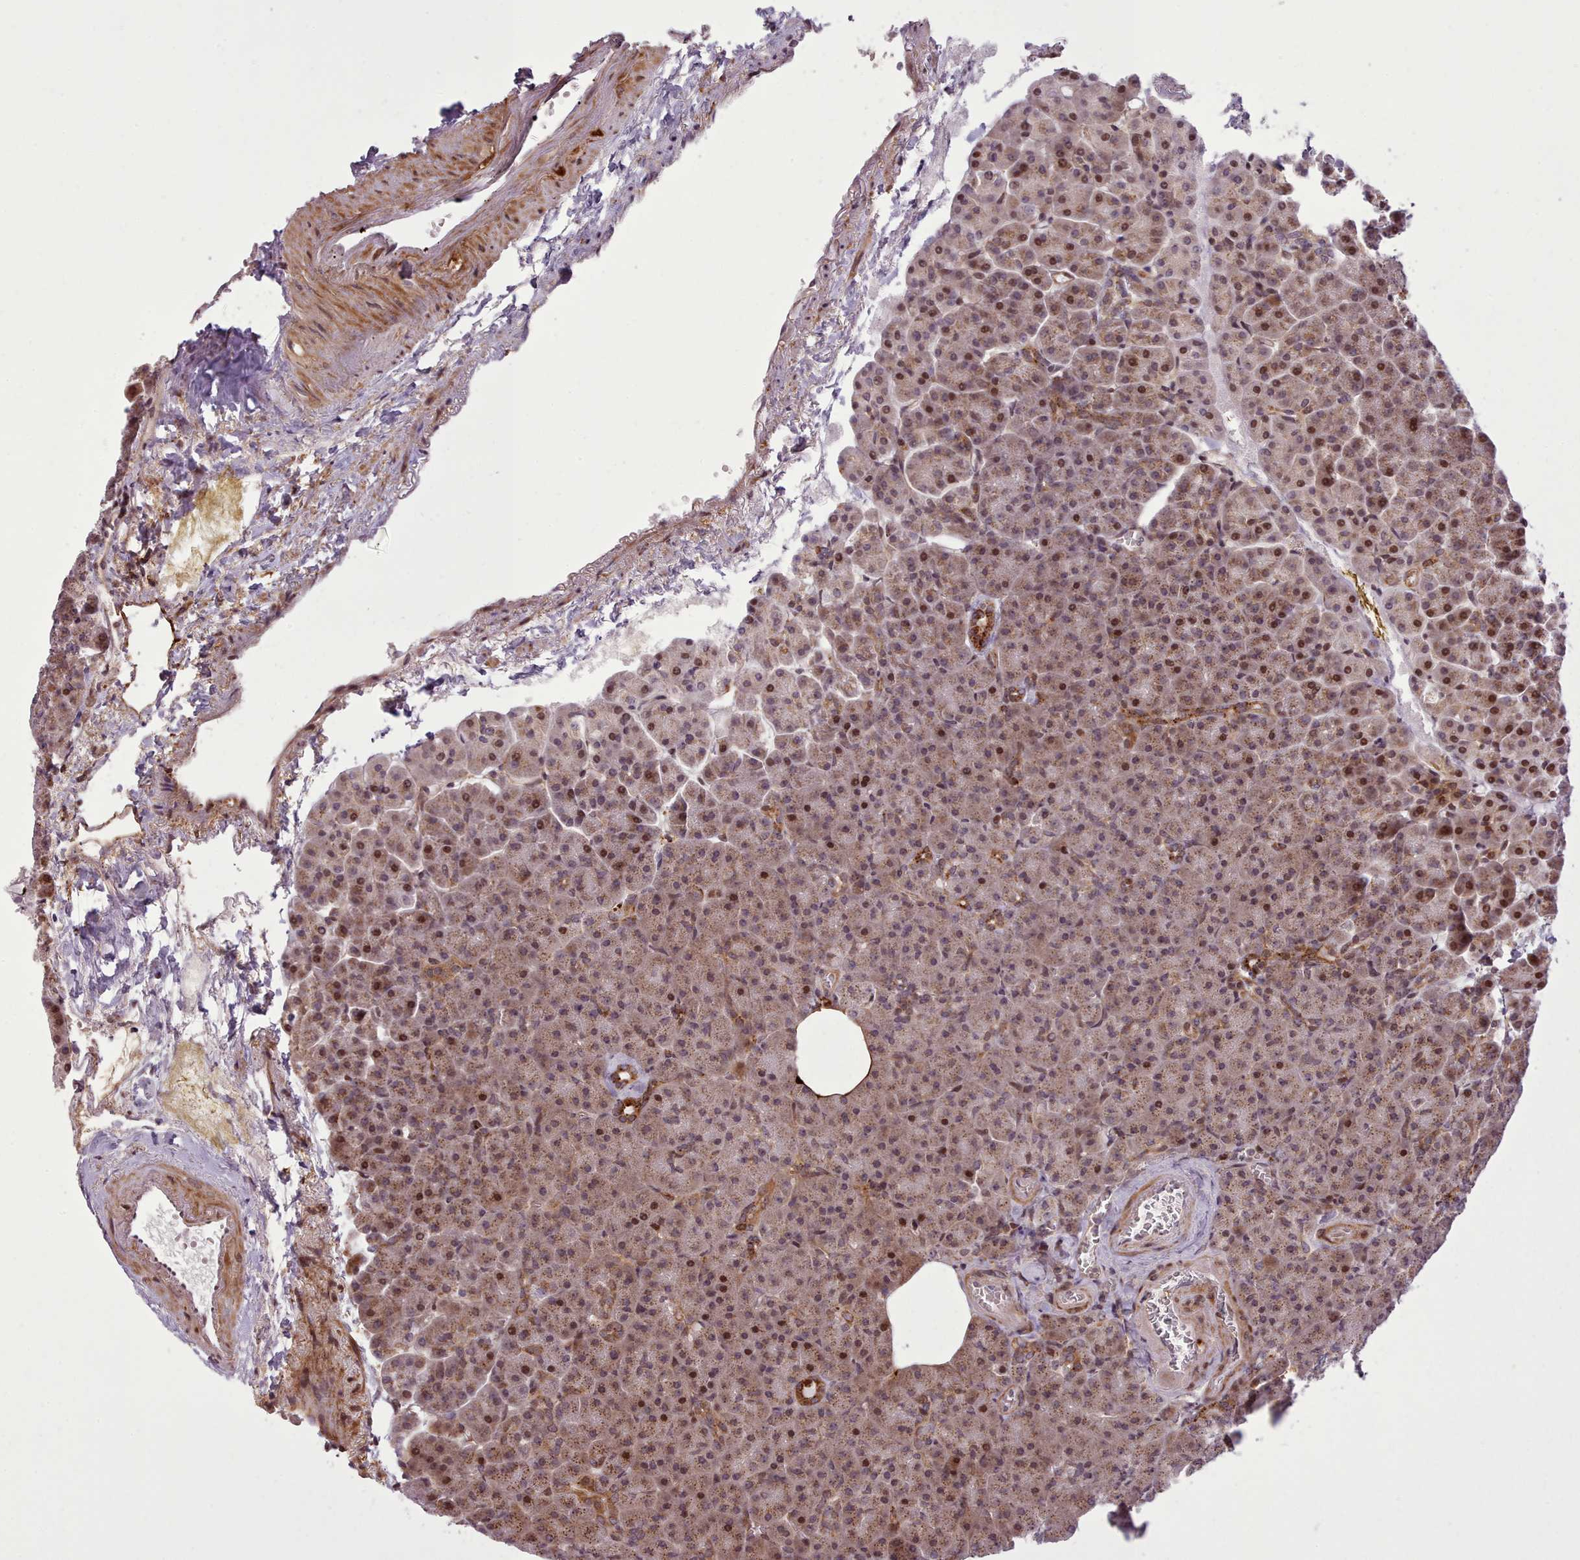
{"staining": {"intensity": "moderate", "quantity": ">75%", "location": "cytoplasmic/membranous,nuclear"}, "tissue": "pancreas", "cell_type": "Exocrine glandular cells", "image_type": "normal", "snomed": [{"axis": "morphology", "description": "Normal tissue, NOS"}, {"axis": "topography", "description": "Pancreas"}], "caption": "Protein staining reveals moderate cytoplasmic/membranous,nuclear staining in approximately >75% of exocrine glandular cells in unremarkable pancreas.", "gene": "NLRP7", "patient": {"sex": "female", "age": 74}}